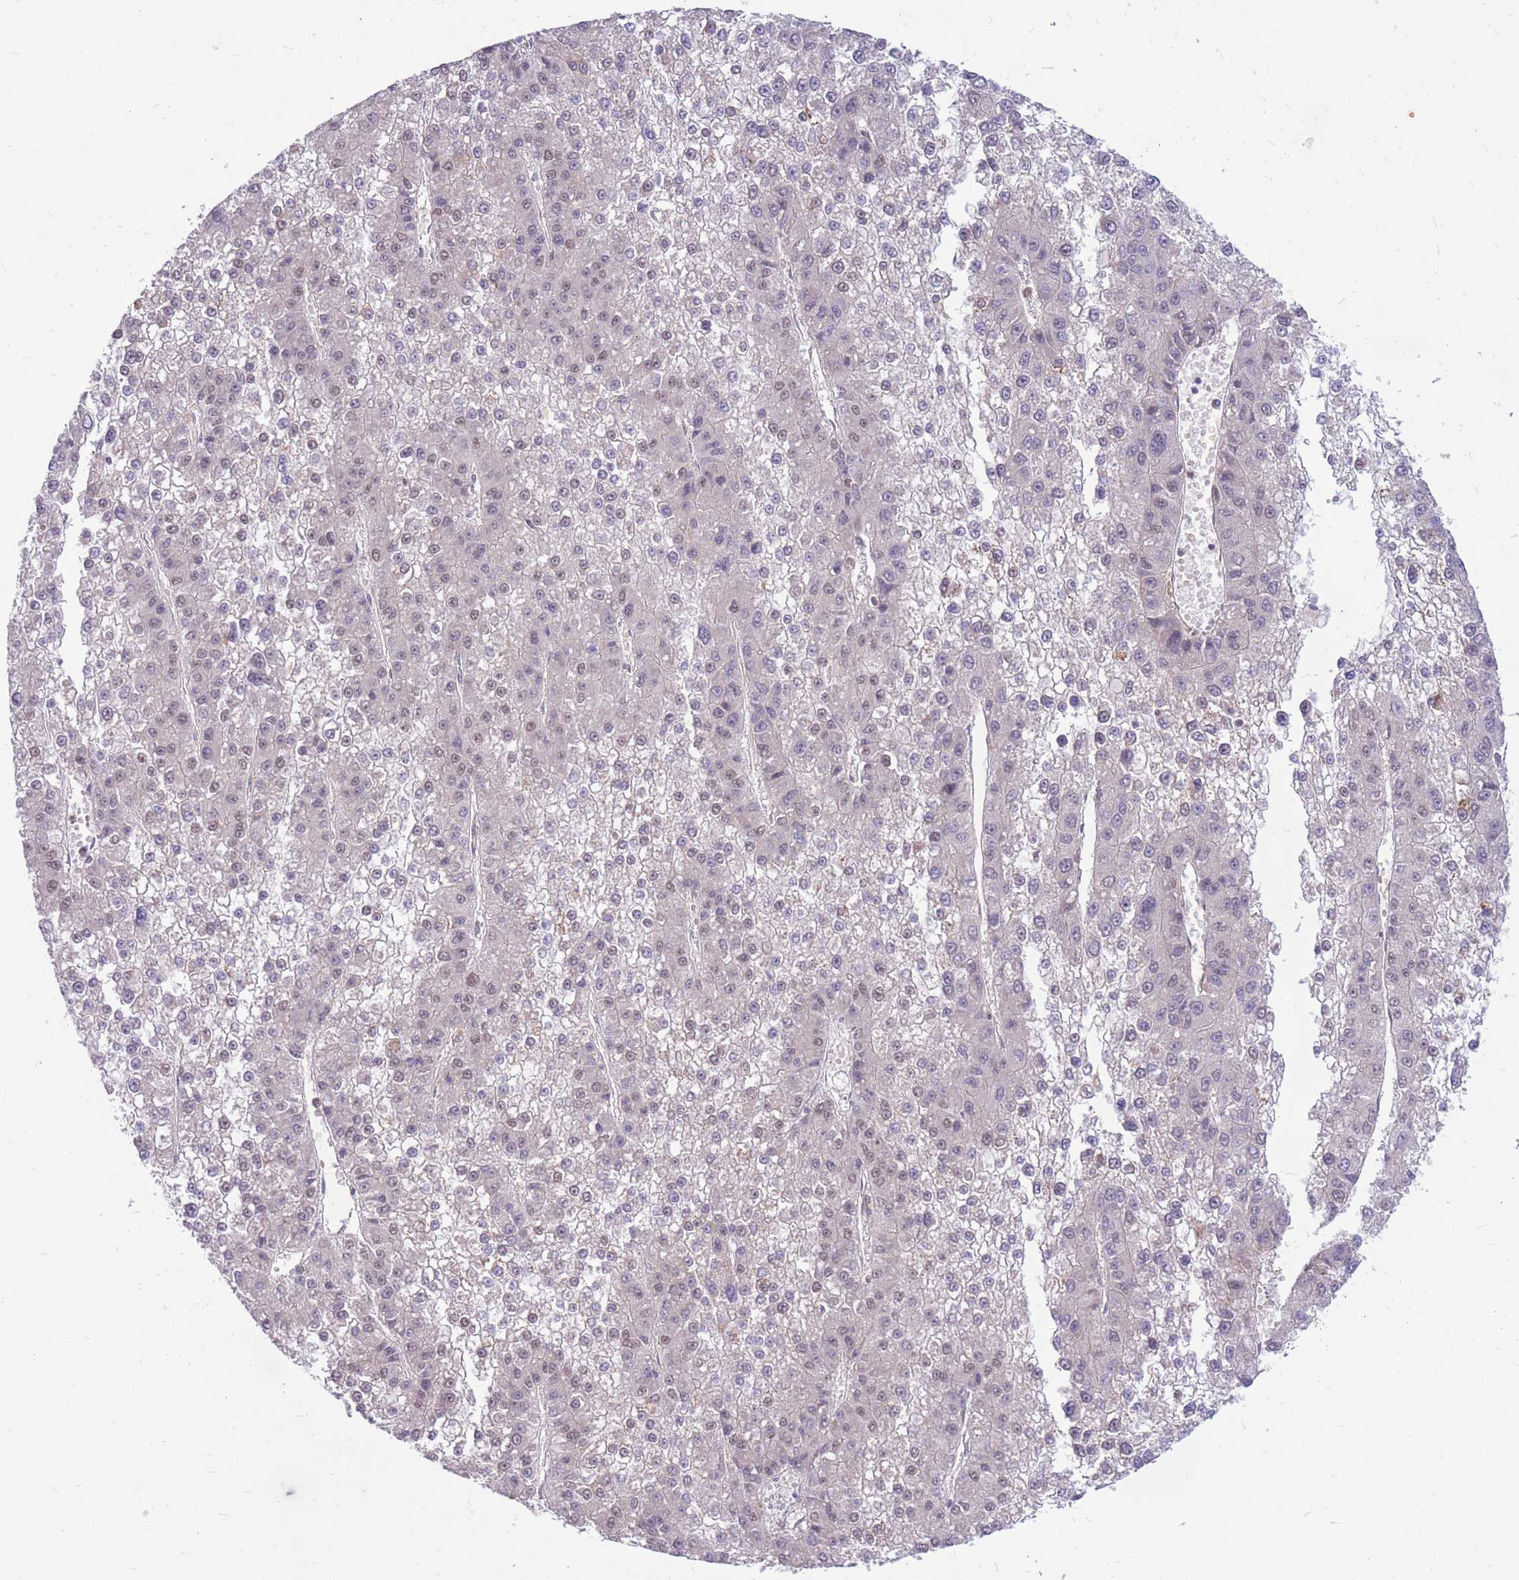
{"staining": {"intensity": "weak", "quantity": "25%-75%", "location": "nuclear"}, "tissue": "liver cancer", "cell_type": "Tumor cells", "image_type": "cancer", "snomed": [{"axis": "morphology", "description": "Carcinoma, Hepatocellular, NOS"}, {"axis": "topography", "description": "Liver"}], "caption": "IHC (DAB) staining of human liver cancer (hepatocellular carcinoma) displays weak nuclear protein expression in approximately 25%-75% of tumor cells. (brown staining indicates protein expression, while blue staining denotes nuclei).", "gene": "TCF20", "patient": {"sex": "female", "age": 73}}